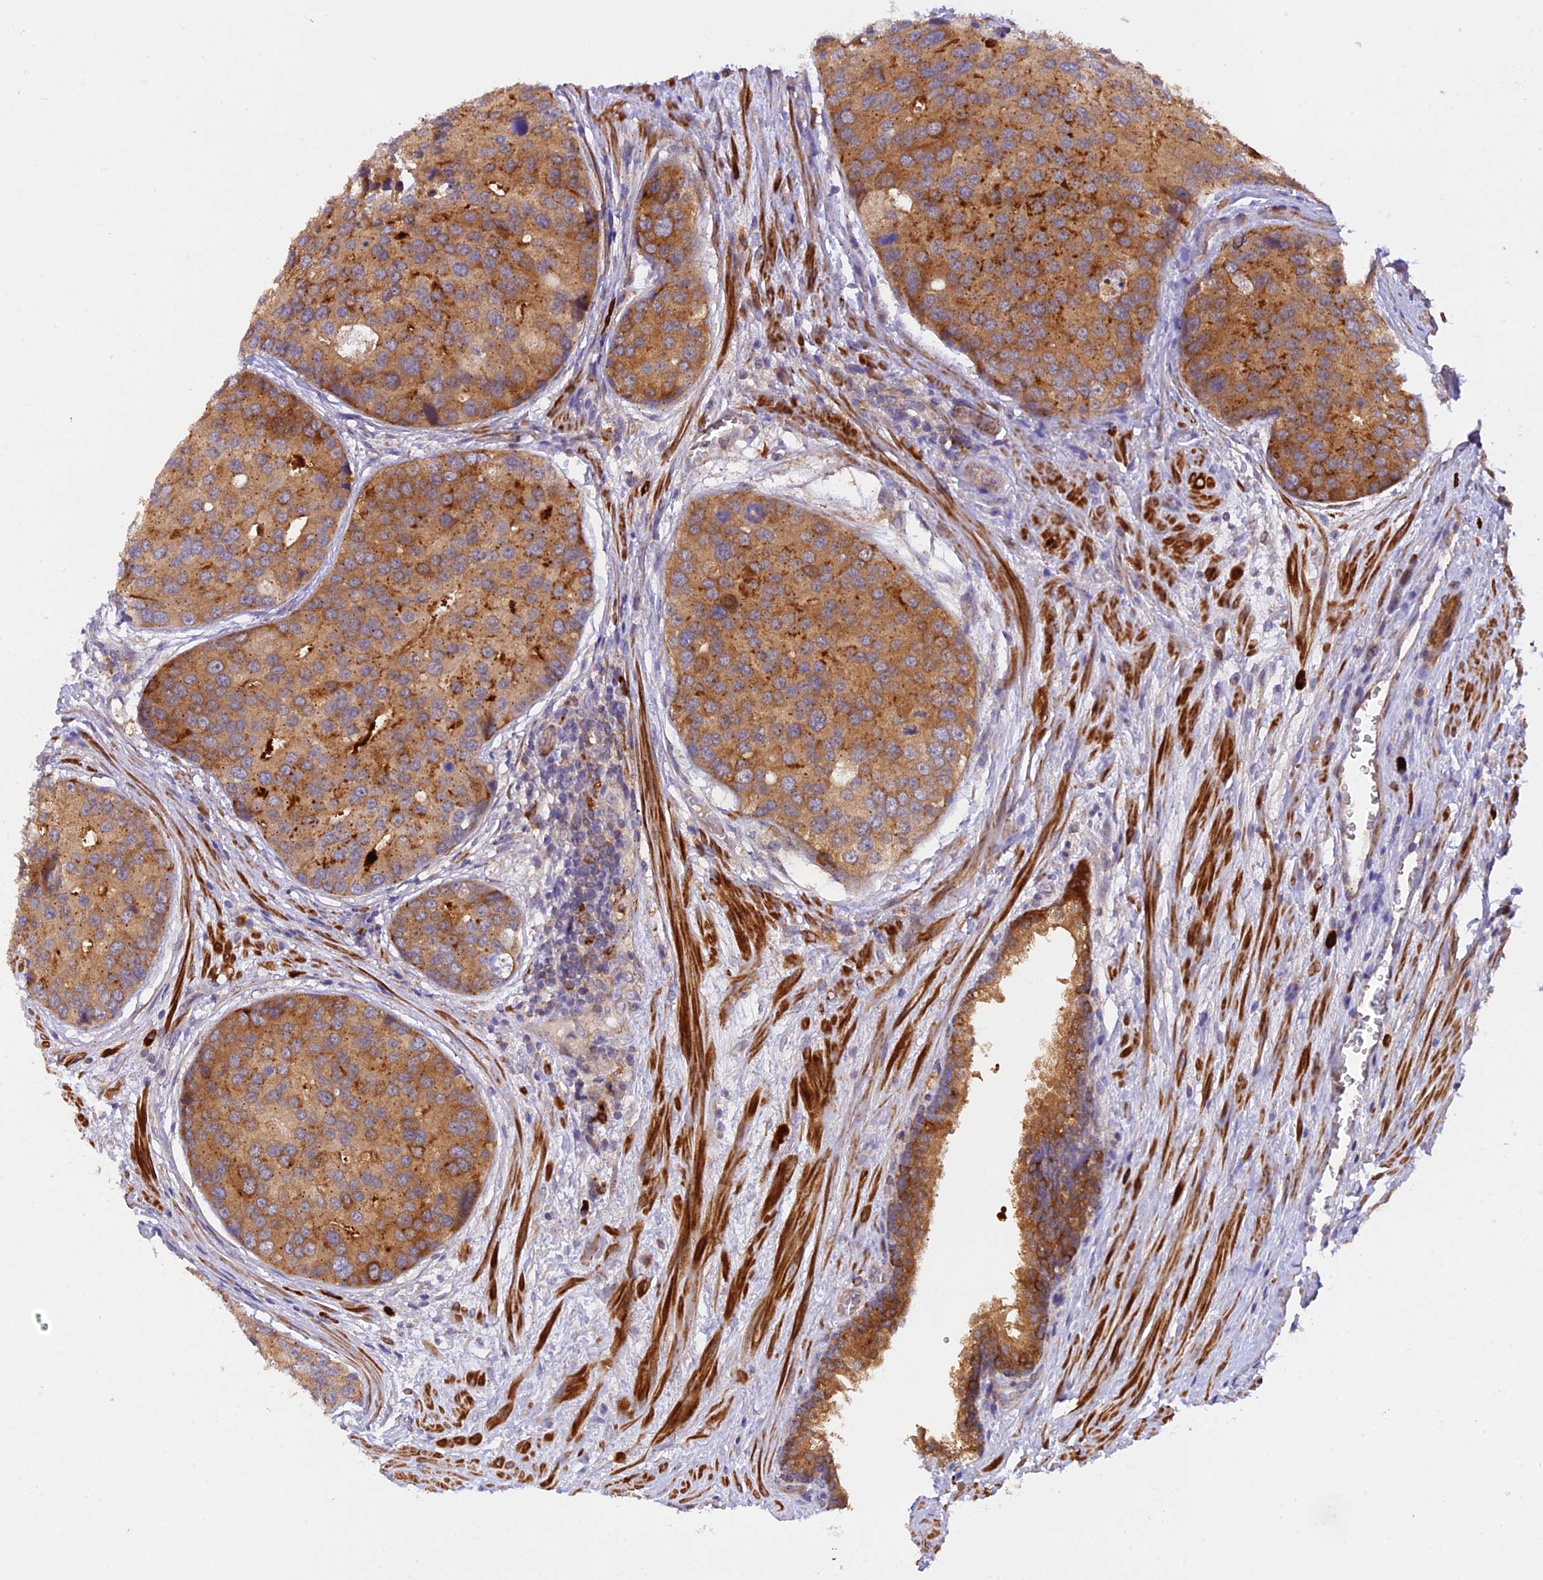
{"staining": {"intensity": "moderate", "quantity": ">75%", "location": "cytoplasmic/membranous"}, "tissue": "prostate cancer", "cell_type": "Tumor cells", "image_type": "cancer", "snomed": [{"axis": "morphology", "description": "Adenocarcinoma, High grade"}, {"axis": "topography", "description": "Prostate"}], "caption": "Immunohistochemistry (IHC) micrograph of human prostate adenocarcinoma (high-grade) stained for a protein (brown), which reveals medium levels of moderate cytoplasmic/membranous expression in approximately >75% of tumor cells.", "gene": "WDFY4", "patient": {"sex": "male", "age": 62}}